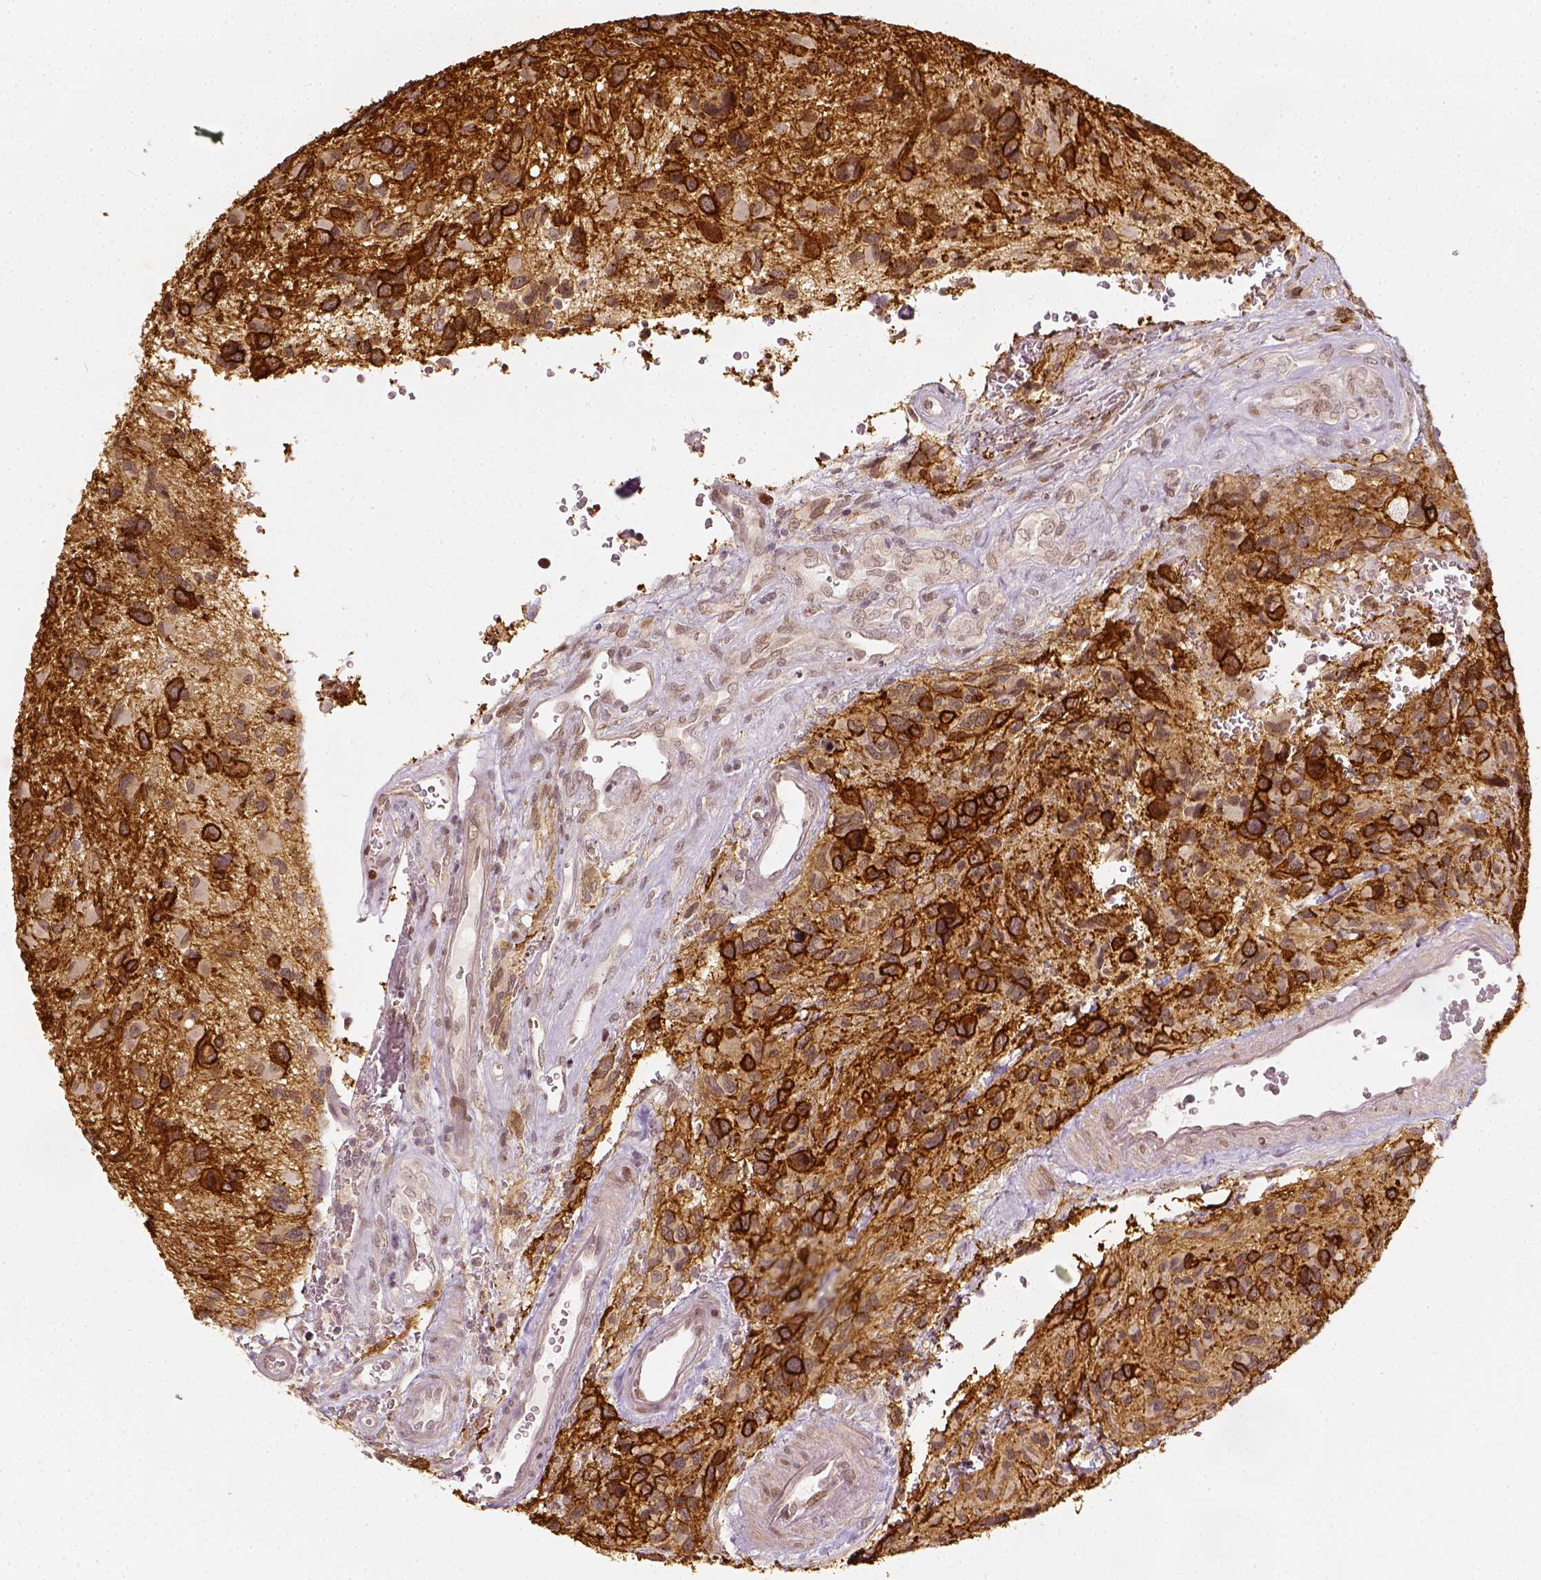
{"staining": {"intensity": "moderate", "quantity": ">75%", "location": "cytoplasmic/membranous"}, "tissue": "glioma", "cell_type": "Tumor cells", "image_type": "cancer", "snomed": [{"axis": "morphology", "description": "Glioma, malignant, NOS"}, {"axis": "morphology", "description": "Glioma, malignant, High grade"}, {"axis": "topography", "description": "Brain"}], "caption": "Human malignant high-grade glioma stained with a protein marker exhibits moderate staining in tumor cells.", "gene": "ZMAT3", "patient": {"sex": "female", "age": 71}}